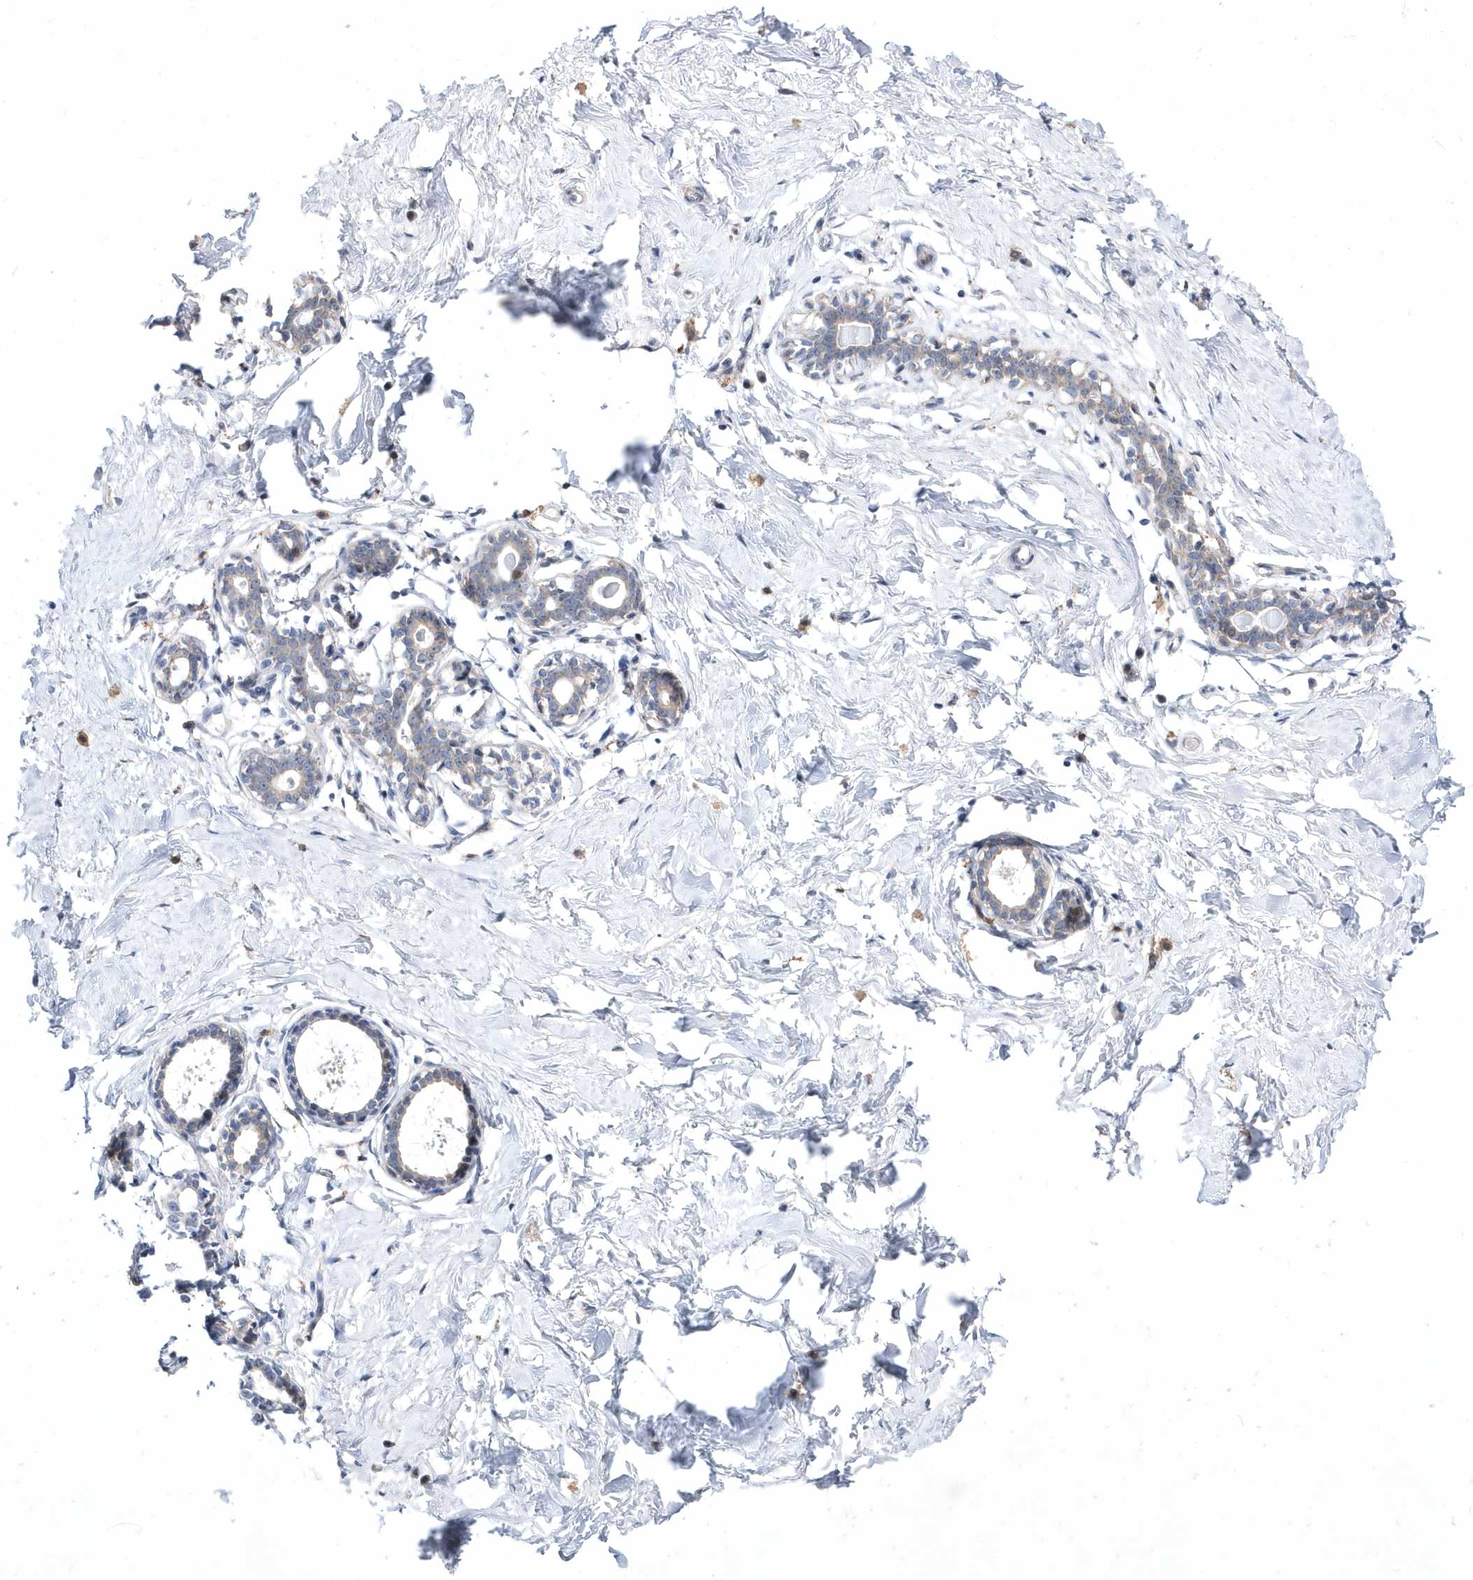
{"staining": {"intensity": "negative", "quantity": "none", "location": "none"}, "tissue": "breast", "cell_type": "Adipocytes", "image_type": "normal", "snomed": [{"axis": "morphology", "description": "Normal tissue, NOS"}, {"axis": "morphology", "description": "Adenoma, NOS"}, {"axis": "topography", "description": "Breast"}], "caption": "Protein analysis of normal breast reveals no significant expression in adipocytes. (Brightfield microscopy of DAB (3,3'-diaminobenzidine) IHC at high magnification).", "gene": "LONRF2", "patient": {"sex": "female", "age": 23}}